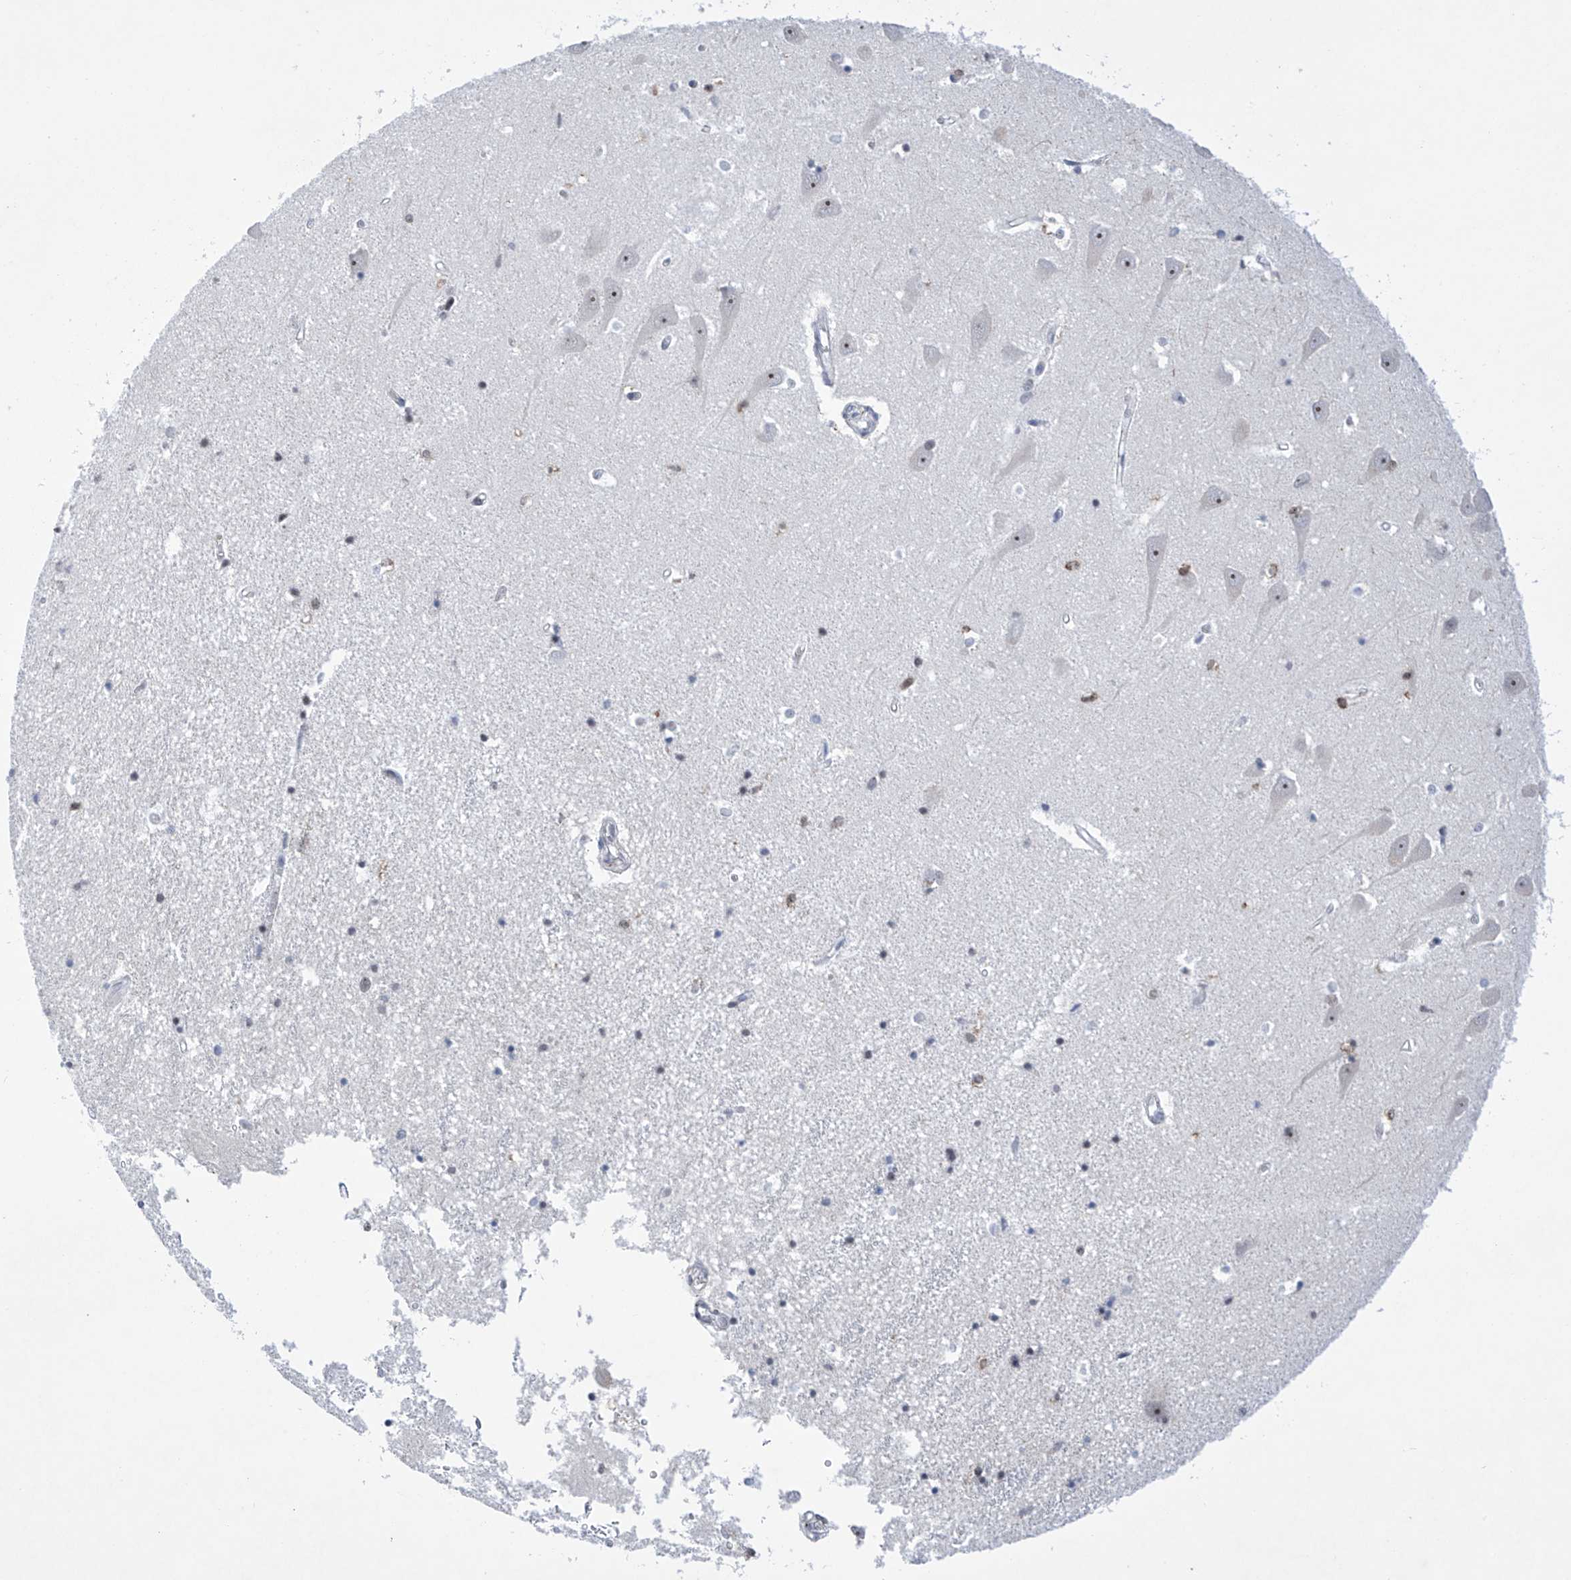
{"staining": {"intensity": "weak", "quantity": "<25%", "location": "cytoplasmic/membranous"}, "tissue": "hippocampus", "cell_type": "Glial cells", "image_type": "normal", "snomed": [{"axis": "morphology", "description": "Normal tissue, NOS"}, {"axis": "topography", "description": "Hippocampus"}], "caption": "Immunohistochemical staining of unremarkable hippocampus demonstrates no significant expression in glial cells.", "gene": "MSL3", "patient": {"sex": "male", "age": 70}}